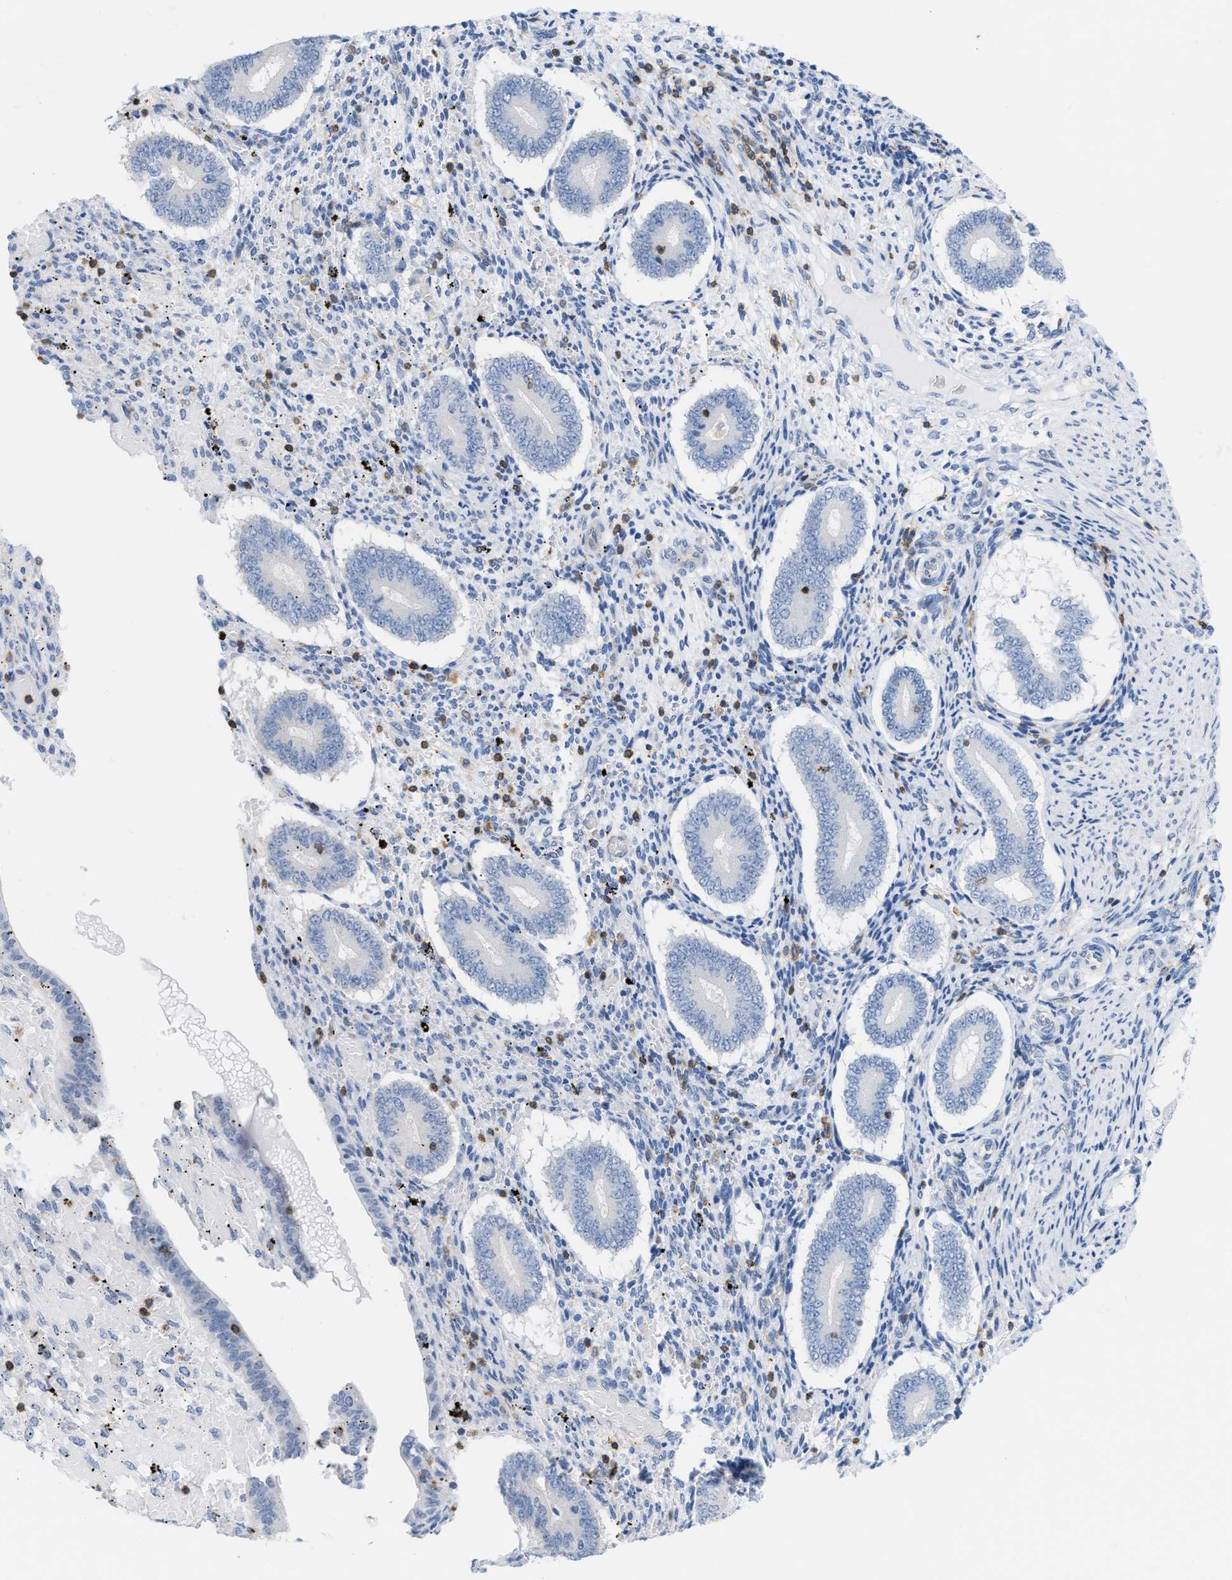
{"staining": {"intensity": "negative", "quantity": "none", "location": "none"}, "tissue": "endometrium", "cell_type": "Cells in endometrial stroma", "image_type": "normal", "snomed": [{"axis": "morphology", "description": "Normal tissue, NOS"}, {"axis": "topography", "description": "Endometrium"}], "caption": "An immunohistochemistry micrograph of unremarkable endometrium is shown. There is no staining in cells in endometrial stroma of endometrium. (Brightfield microscopy of DAB (3,3'-diaminobenzidine) immunohistochemistry (IHC) at high magnification).", "gene": "IL16", "patient": {"sex": "female", "age": 42}}